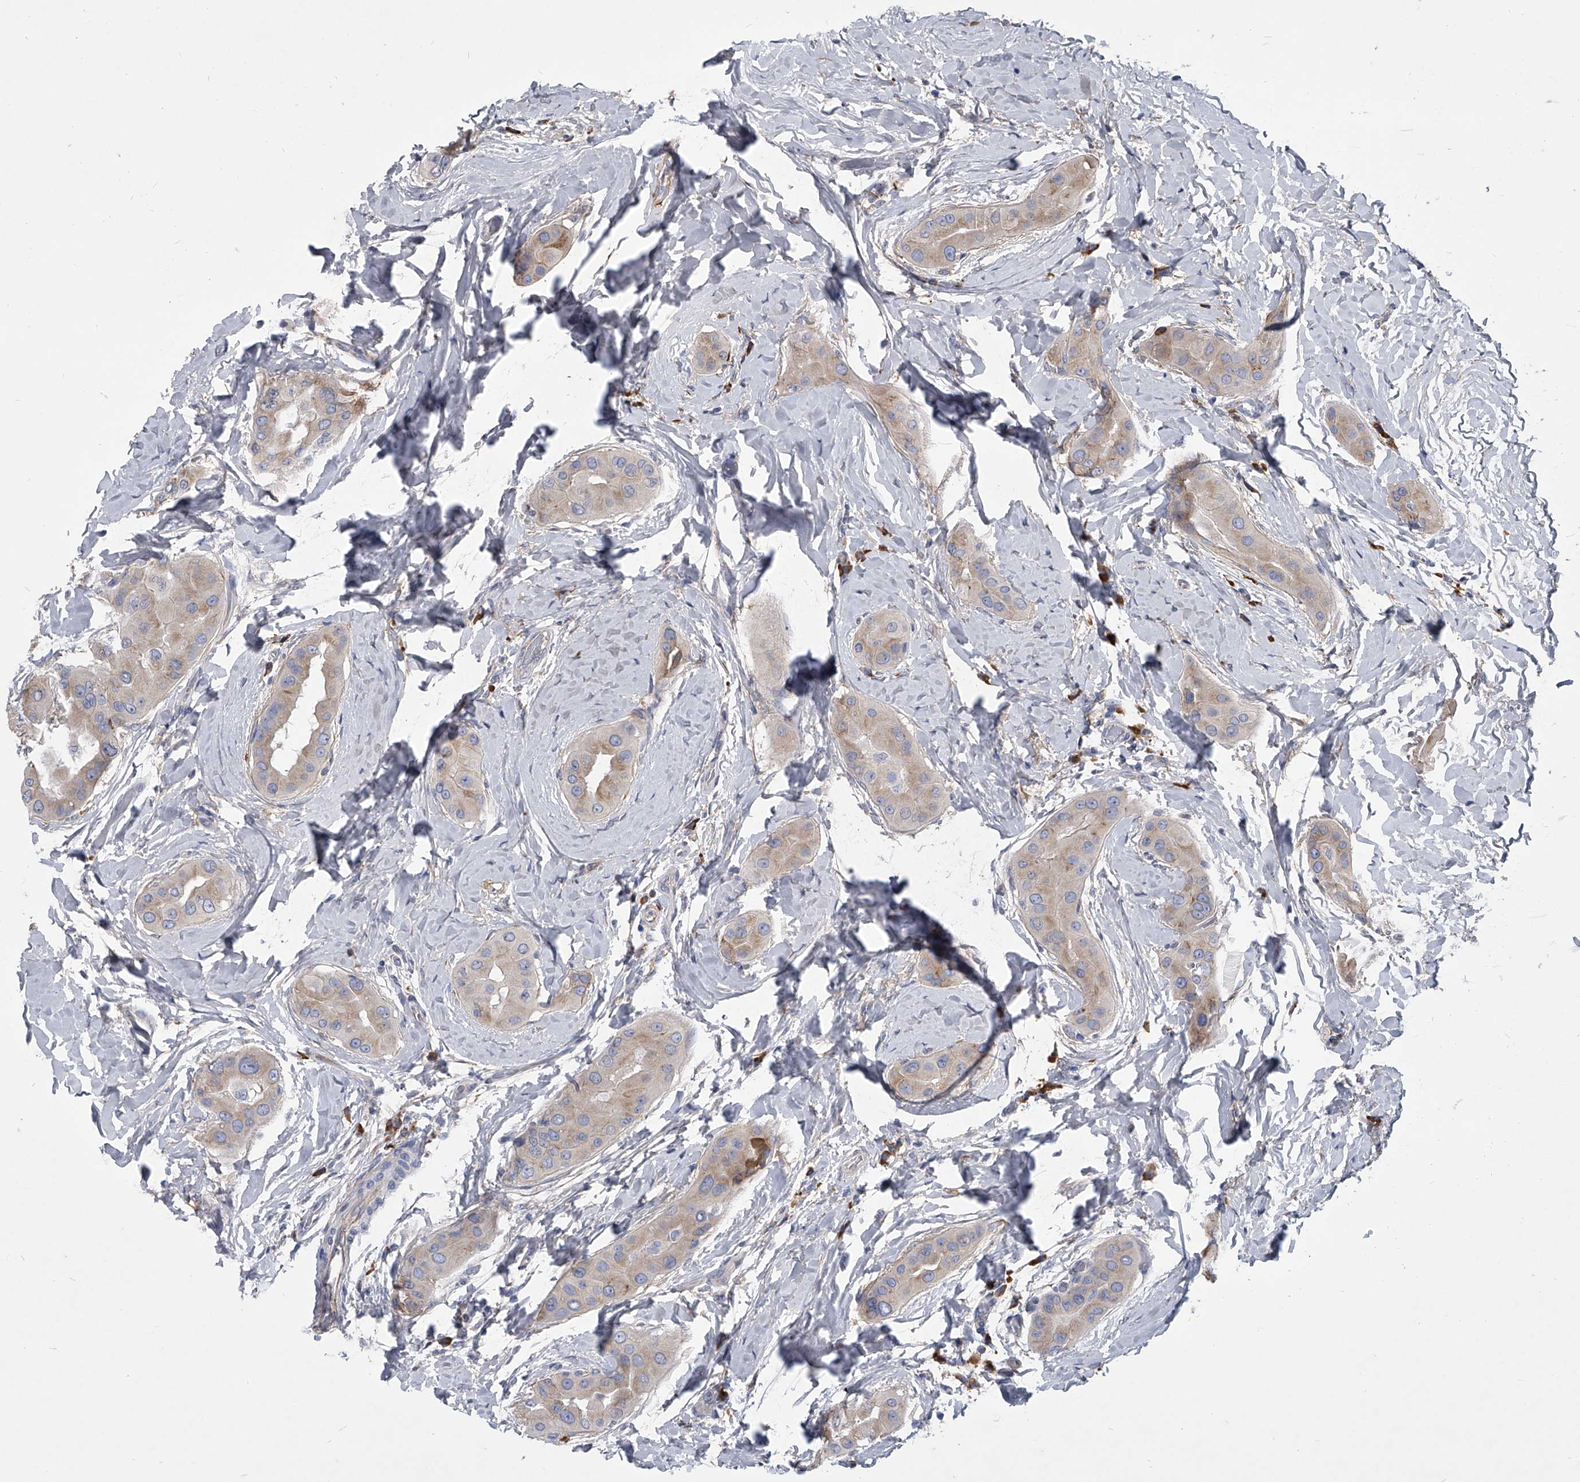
{"staining": {"intensity": "weak", "quantity": "25%-75%", "location": "cytoplasmic/membranous"}, "tissue": "thyroid cancer", "cell_type": "Tumor cells", "image_type": "cancer", "snomed": [{"axis": "morphology", "description": "Papillary adenocarcinoma, NOS"}, {"axis": "topography", "description": "Thyroid gland"}], "caption": "There is low levels of weak cytoplasmic/membranous staining in tumor cells of papillary adenocarcinoma (thyroid), as demonstrated by immunohistochemical staining (brown color).", "gene": "CCR4", "patient": {"sex": "male", "age": 33}}